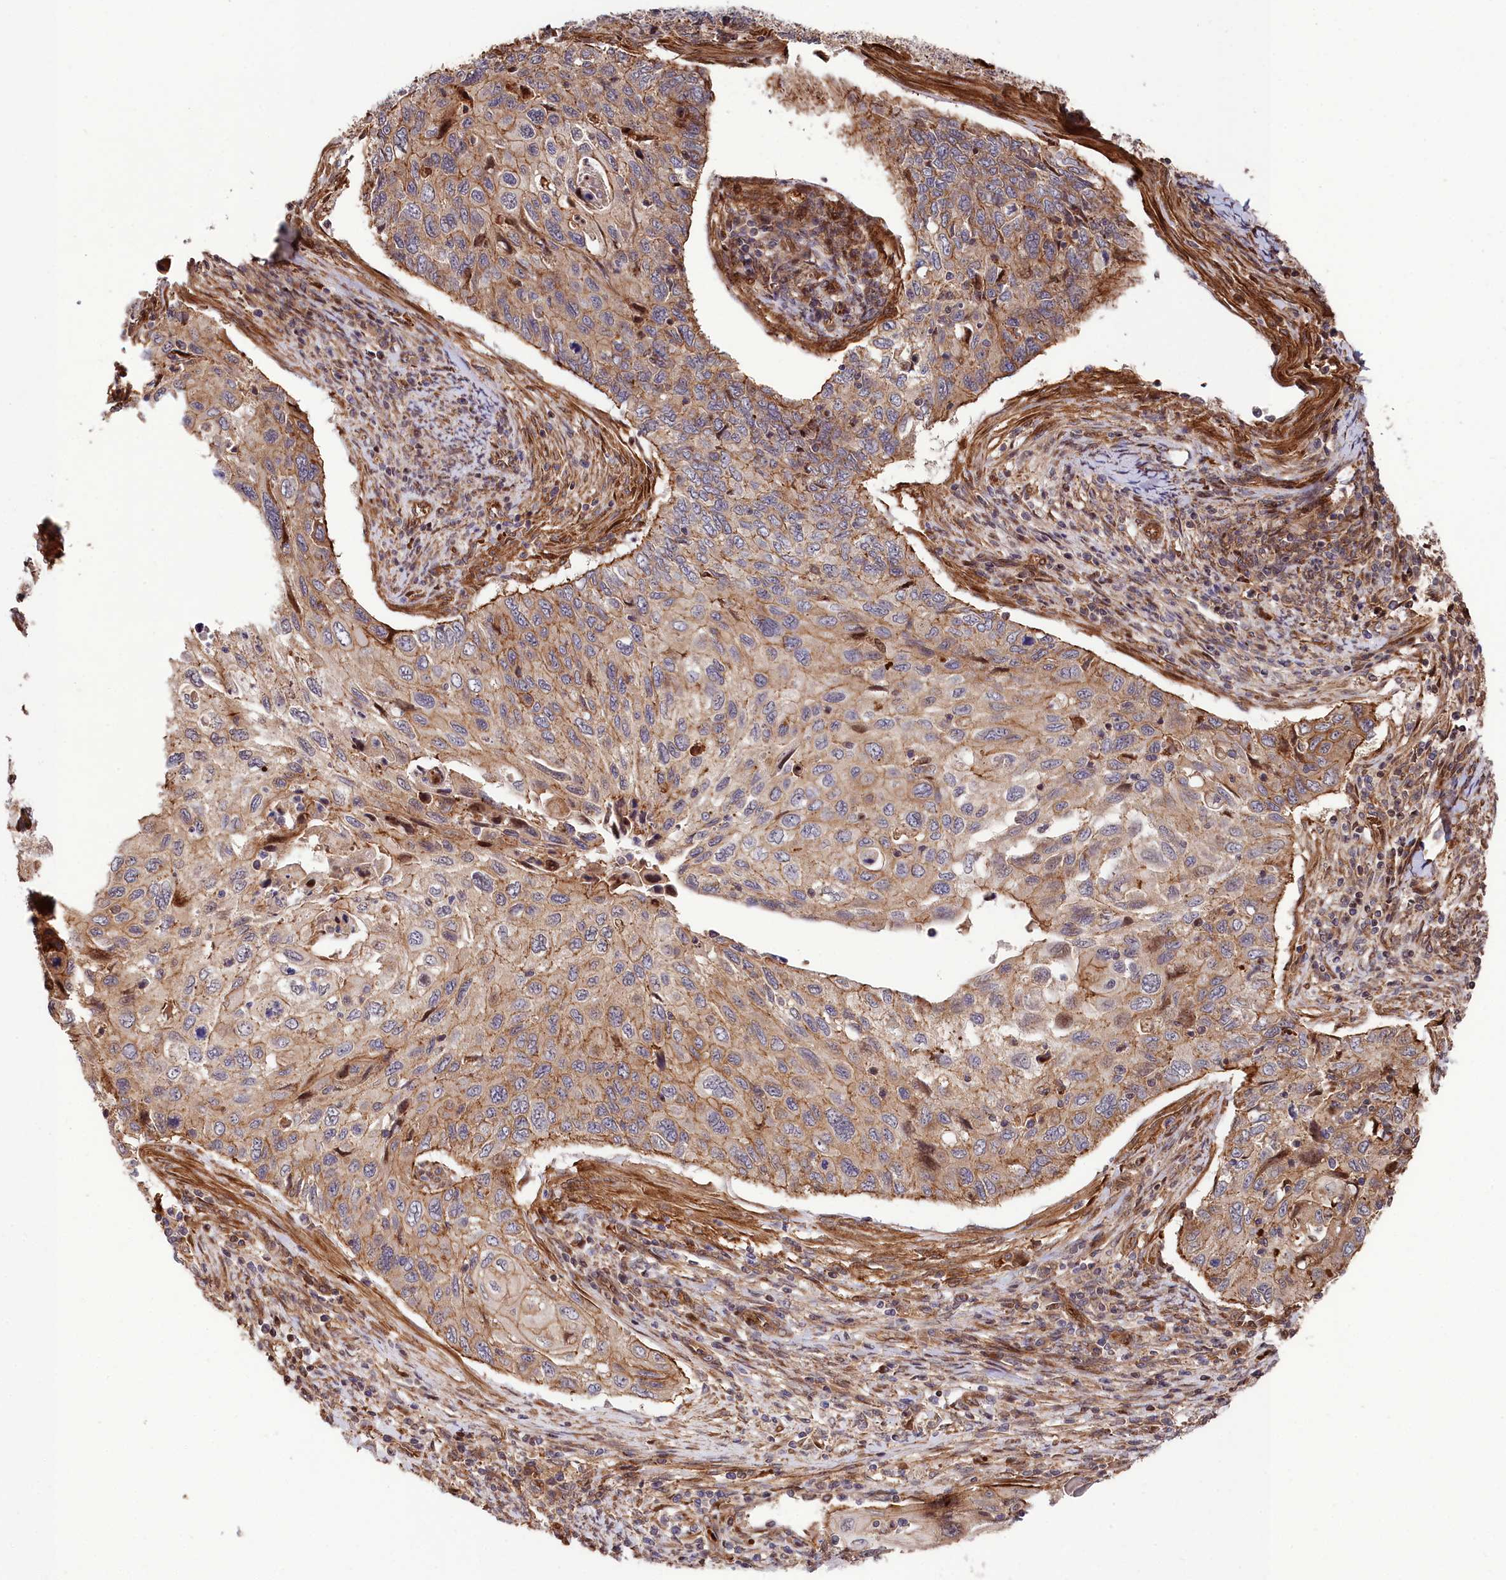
{"staining": {"intensity": "moderate", "quantity": ">75%", "location": "cytoplasmic/membranous"}, "tissue": "cervical cancer", "cell_type": "Tumor cells", "image_type": "cancer", "snomed": [{"axis": "morphology", "description": "Squamous cell carcinoma, NOS"}, {"axis": "topography", "description": "Cervix"}], "caption": "A micrograph of cervical squamous cell carcinoma stained for a protein demonstrates moderate cytoplasmic/membranous brown staining in tumor cells. The staining is performed using DAB (3,3'-diaminobenzidine) brown chromogen to label protein expression. The nuclei are counter-stained blue using hematoxylin.", "gene": "TNKS1BP1", "patient": {"sex": "female", "age": 70}}